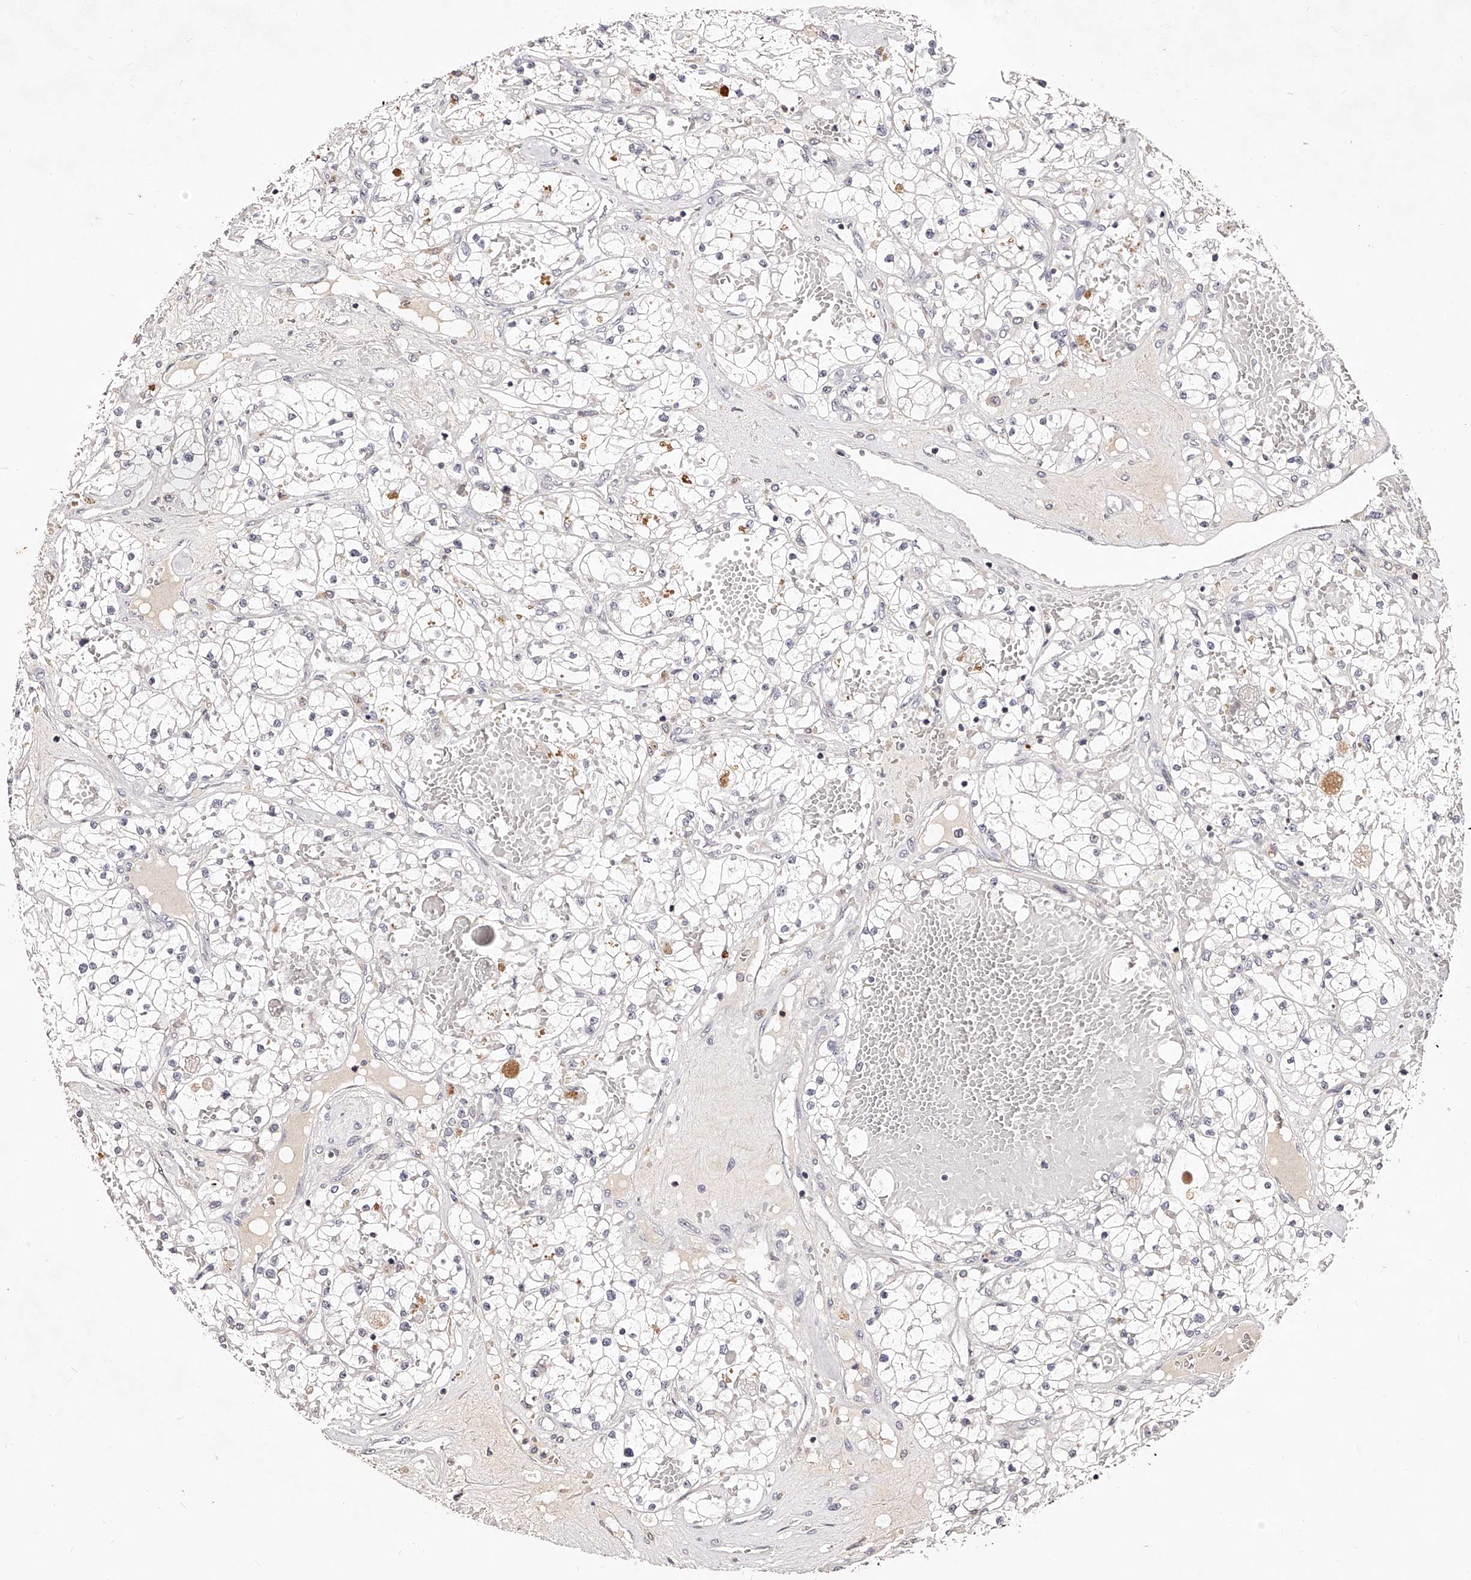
{"staining": {"intensity": "negative", "quantity": "none", "location": "none"}, "tissue": "renal cancer", "cell_type": "Tumor cells", "image_type": "cancer", "snomed": [{"axis": "morphology", "description": "Normal tissue, NOS"}, {"axis": "morphology", "description": "Adenocarcinoma, NOS"}, {"axis": "topography", "description": "Kidney"}], "caption": "DAB immunohistochemical staining of human renal adenocarcinoma displays no significant expression in tumor cells.", "gene": "PHACTR1", "patient": {"sex": "male", "age": 68}}